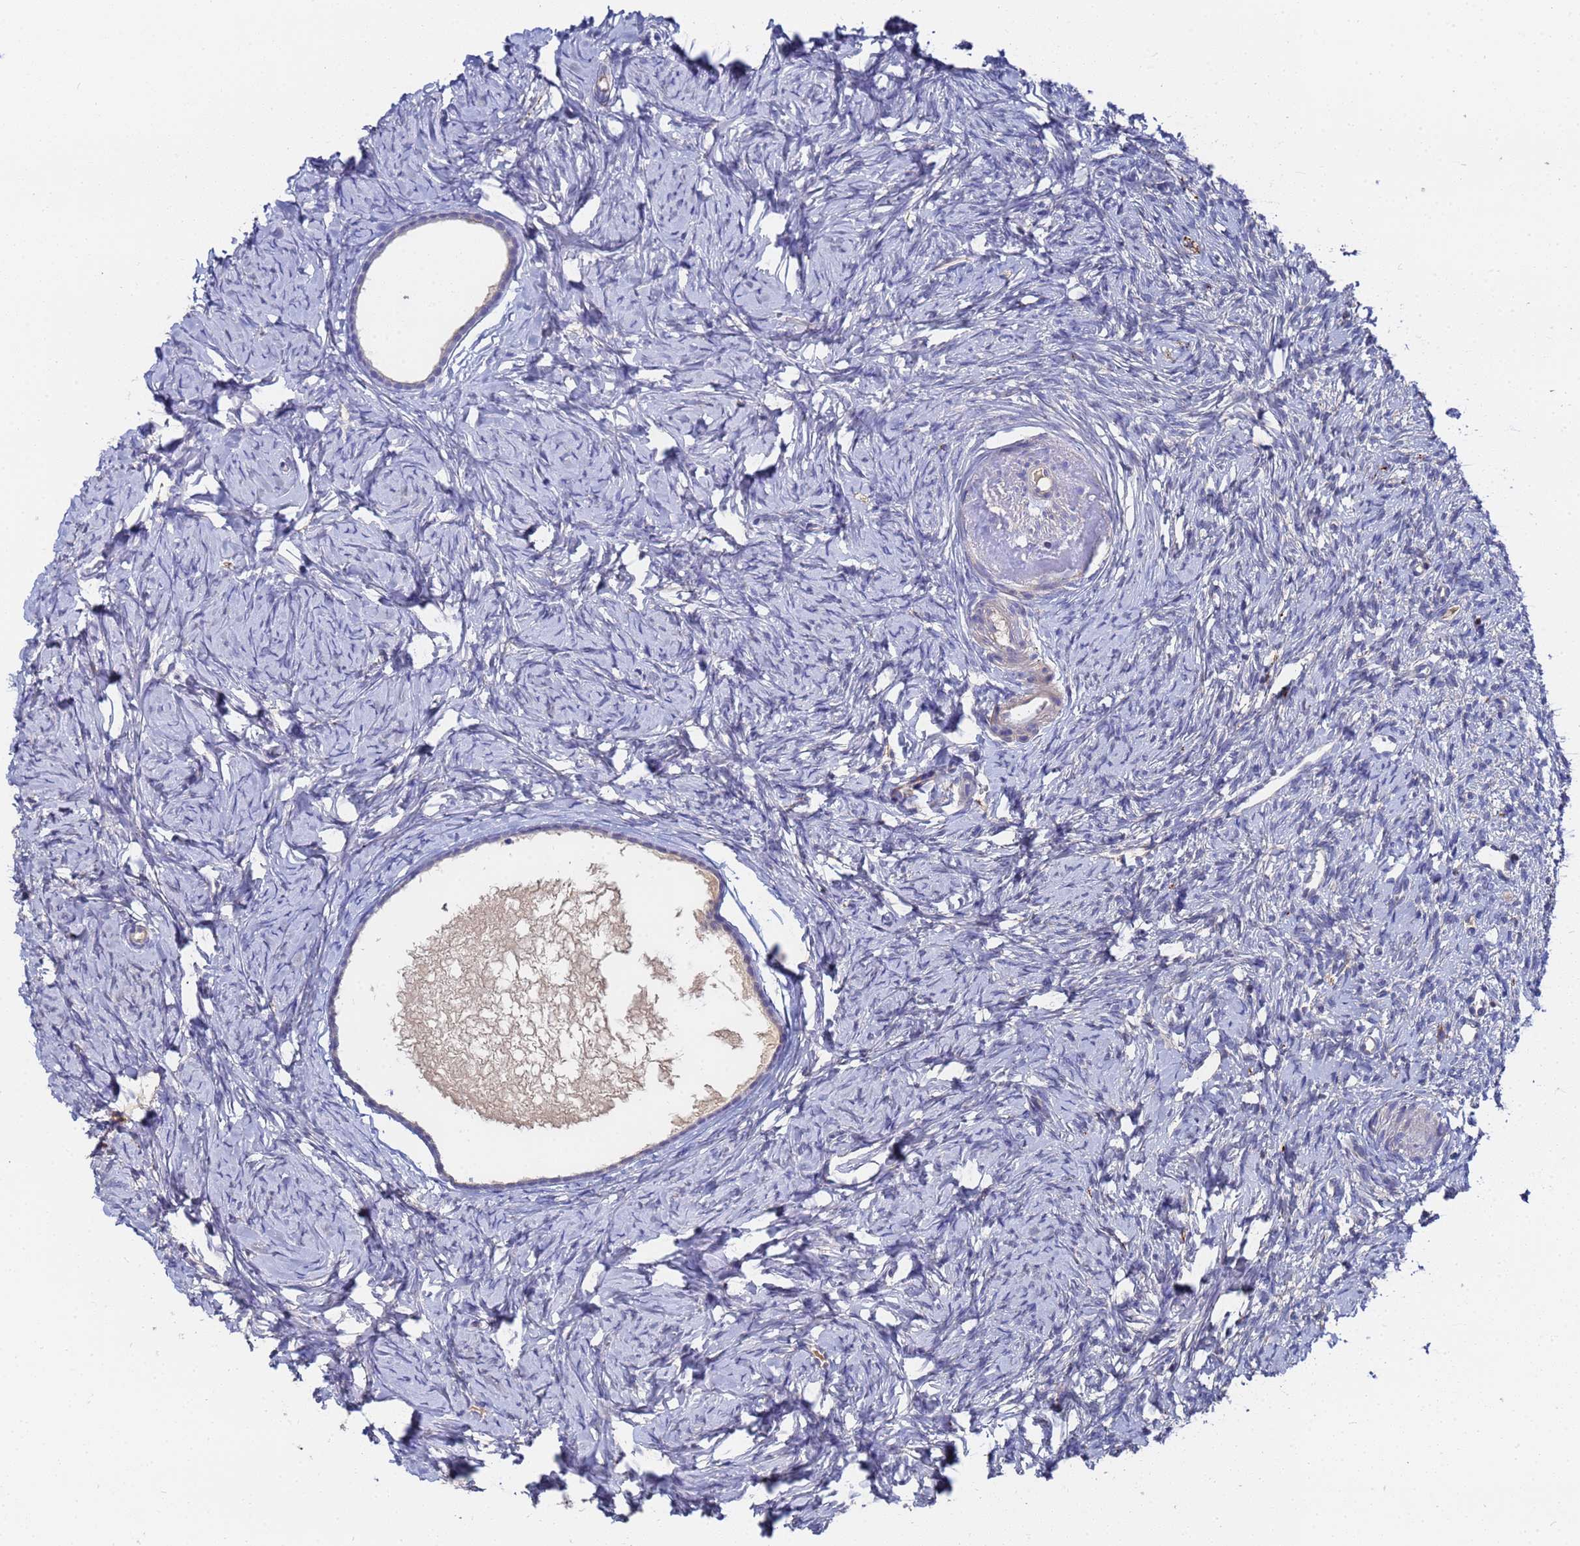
{"staining": {"intensity": "negative", "quantity": "none", "location": "none"}, "tissue": "ovary", "cell_type": "Follicle cells", "image_type": "normal", "snomed": [{"axis": "morphology", "description": "Normal tissue, NOS"}, {"axis": "topography", "description": "Ovary"}], "caption": "Micrograph shows no protein expression in follicle cells of benign ovary.", "gene": "TCP10L", "patient": {"sex": "female", "age": 51}}